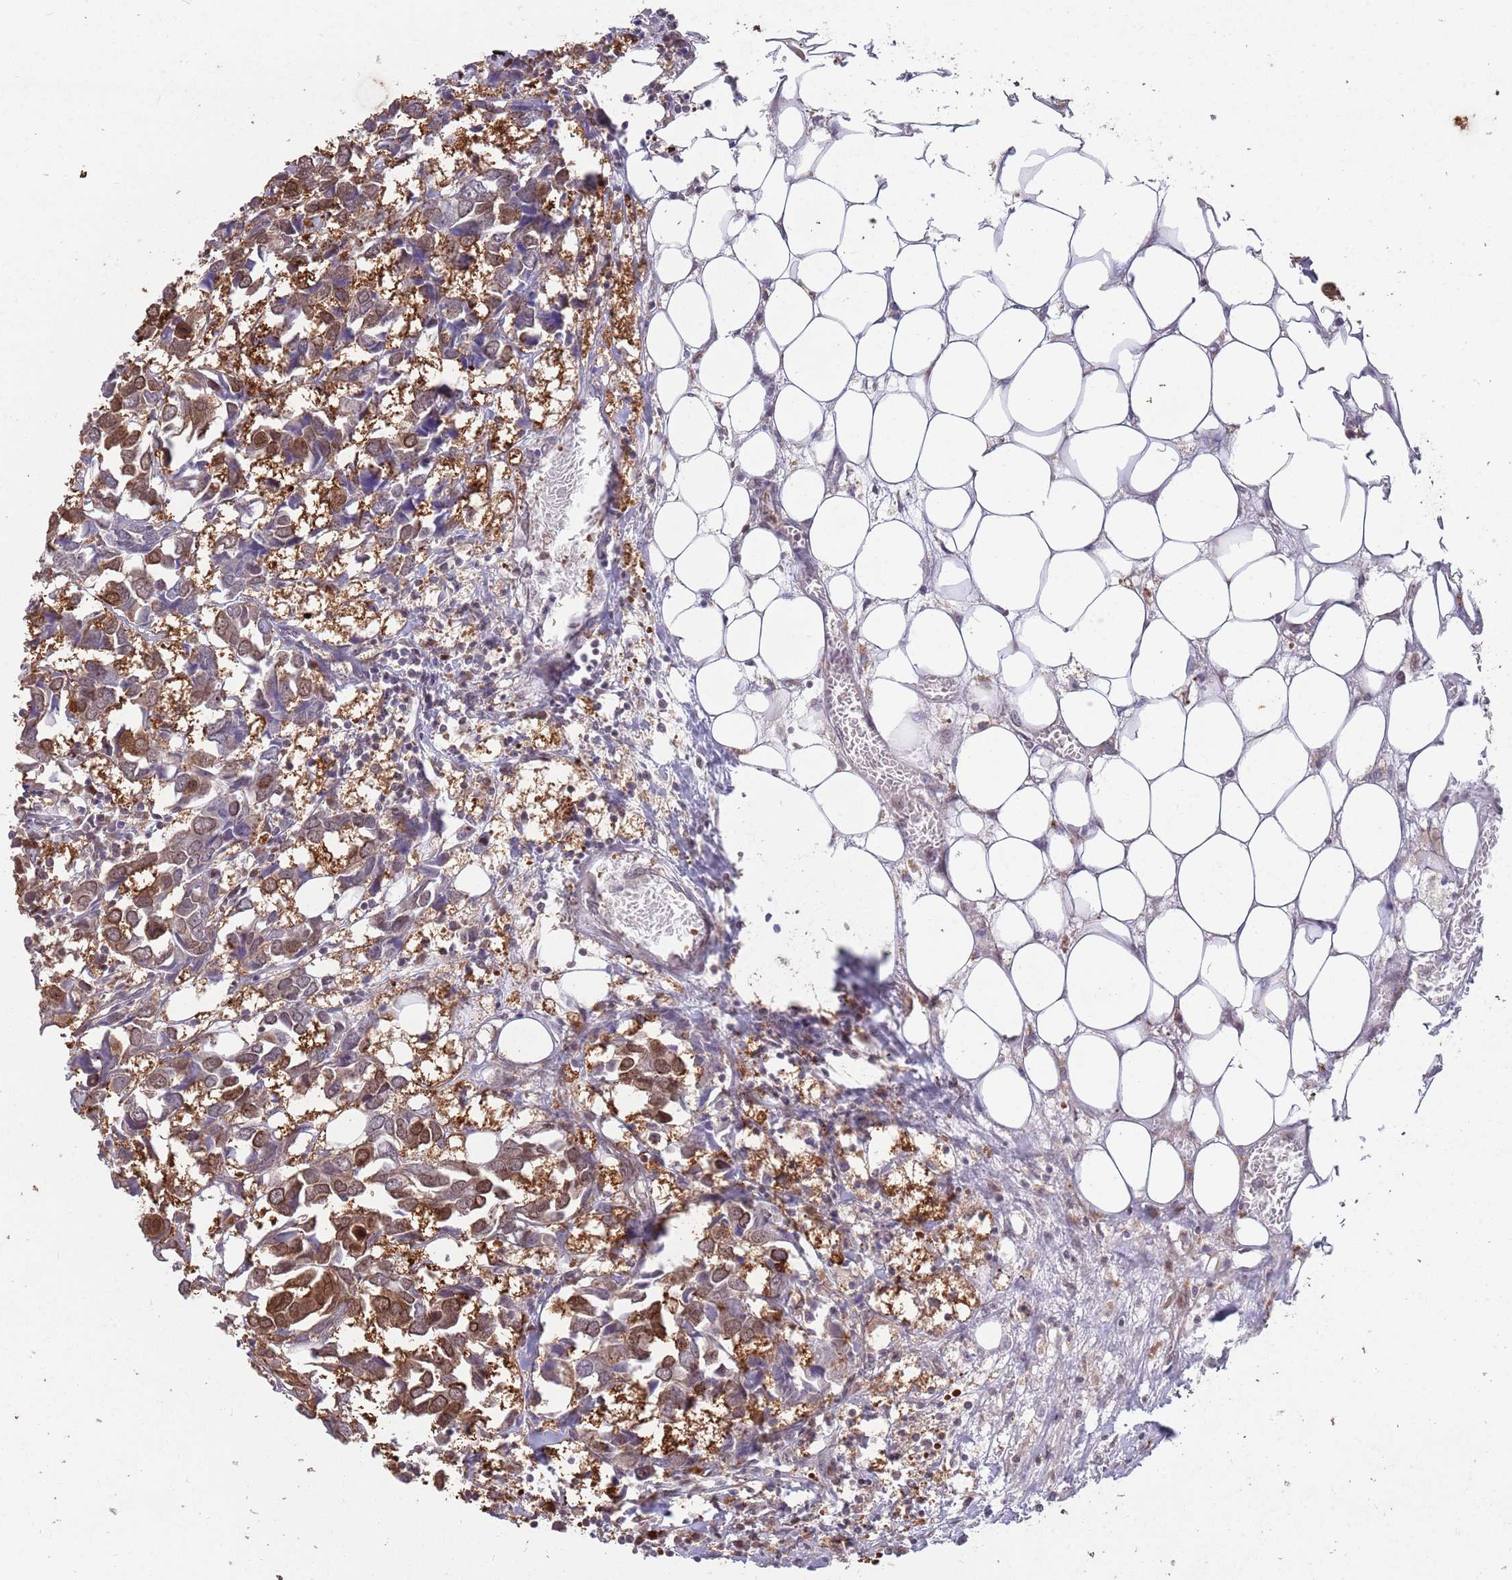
{"staining": {"intensity": "moderate", "quantity": "25%-75%", "location": "cytoplasmic/membranous,nuclear"}, "tissue": "breast cancer", "cell_type": "Tumor cells", "image_type": "cancer", "snomed": [{"axis": "morphology", "description": "Duct carcinoma"}, {"axis": "topography", "description": "Breast"}], "caption": "Protein analysis of breast invasive ductal carcinoma tissue shows moderate cytoplasmic/membranous and nuclear staining in approximately 25%-75% of tumor cells.", "gene": "SALL1", "patient": {"sex": "female", "age": 83}}